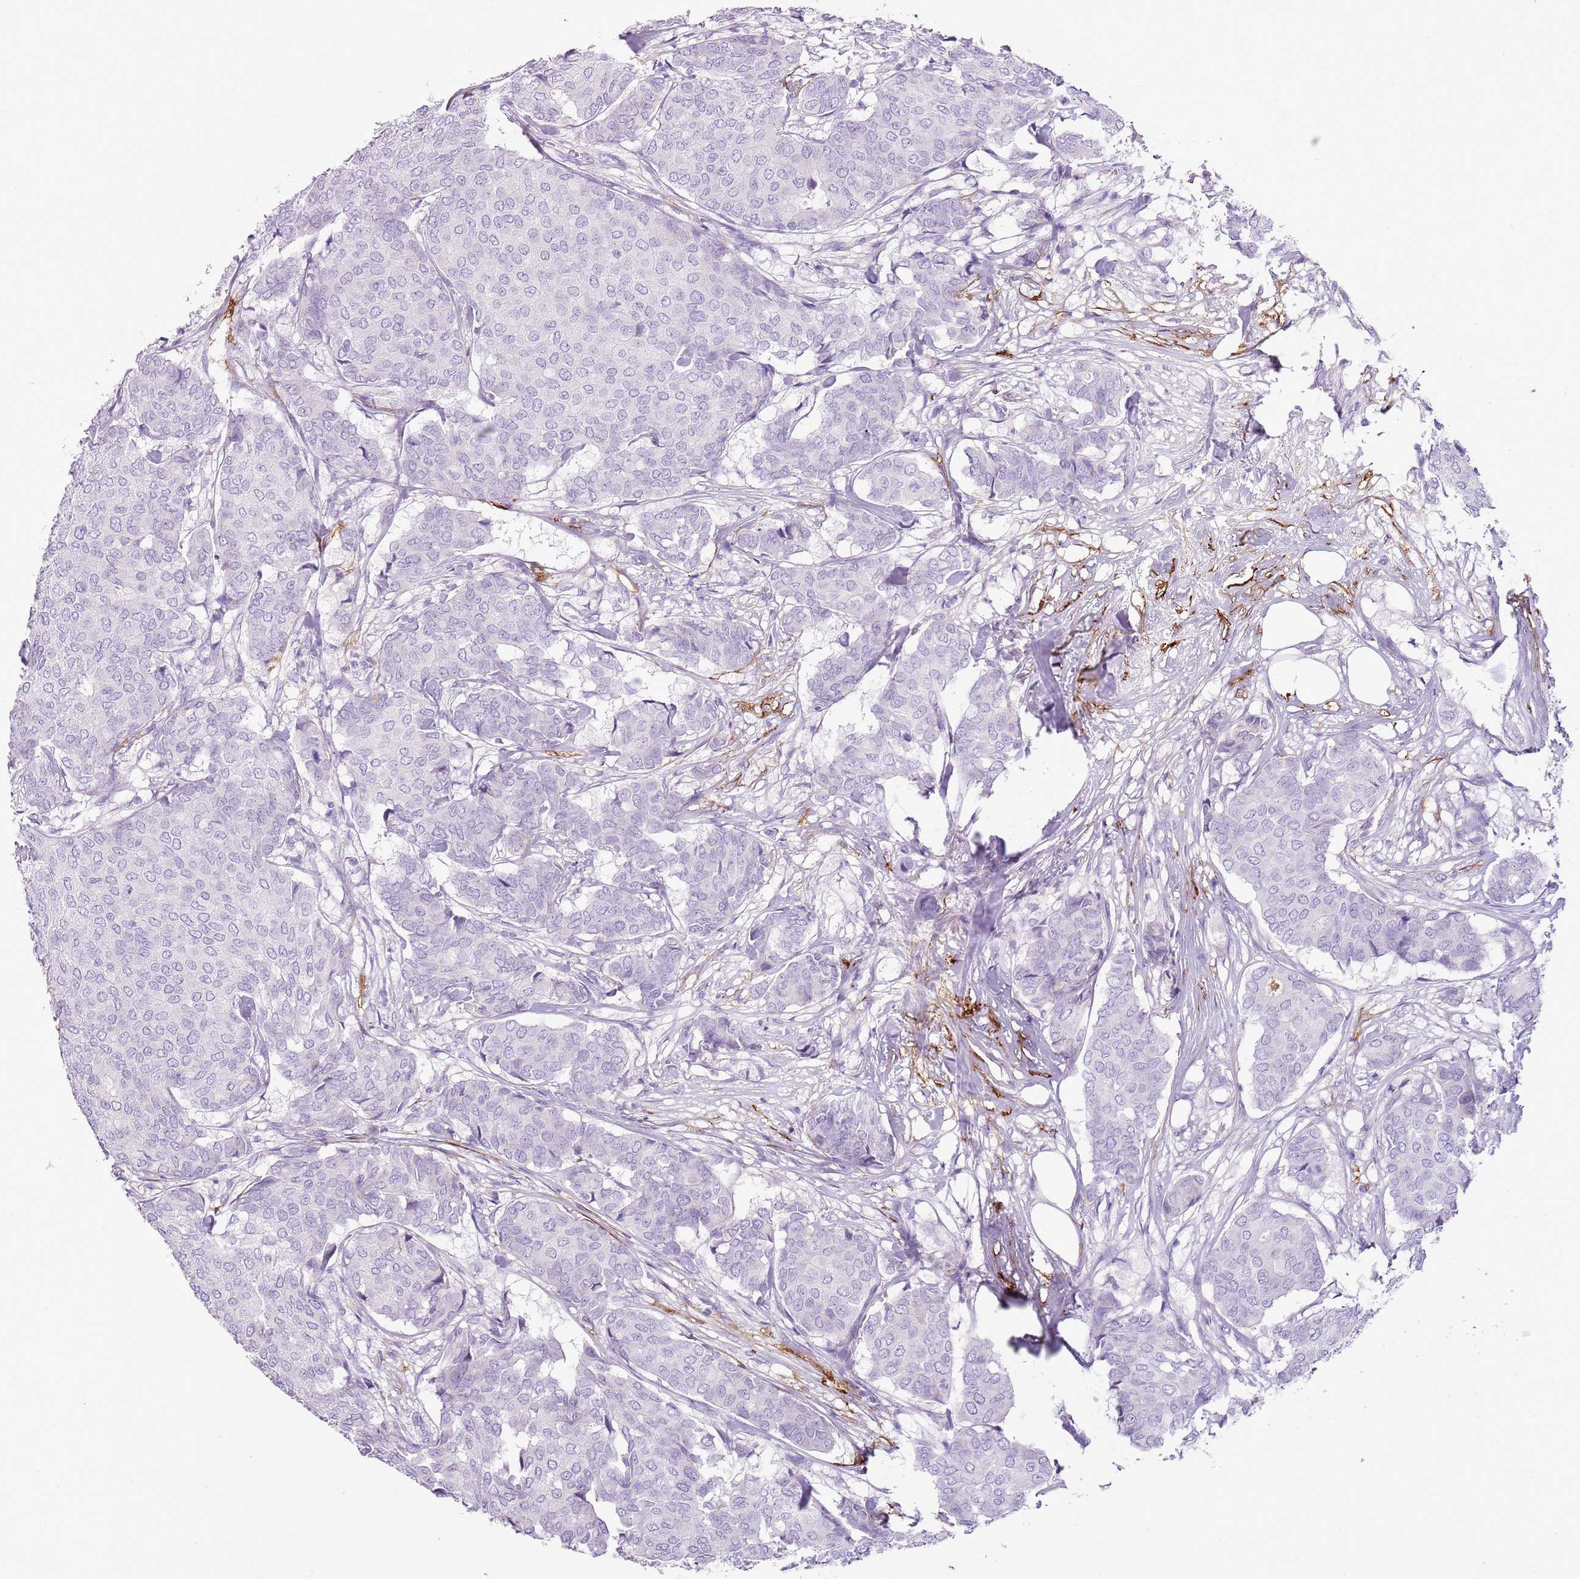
{"staining": {"intensity": "negative", "quantity": "none", "location": "none"}, "tissue": "breast cancer", "cell_type": "Tumor cells", "image_type": "cancer", "snomed": [{"axis": "morphology", "description": "Duct carcinoma"}, {"axis": "topography", "description": "Breast"}], "caption": "A micrograph of human breast cancer (infiltrating ductal carcinoma) is negative for staining in tumor cells.", "gene": "CD177", "patient": {"sex": "female", "age": 75}}